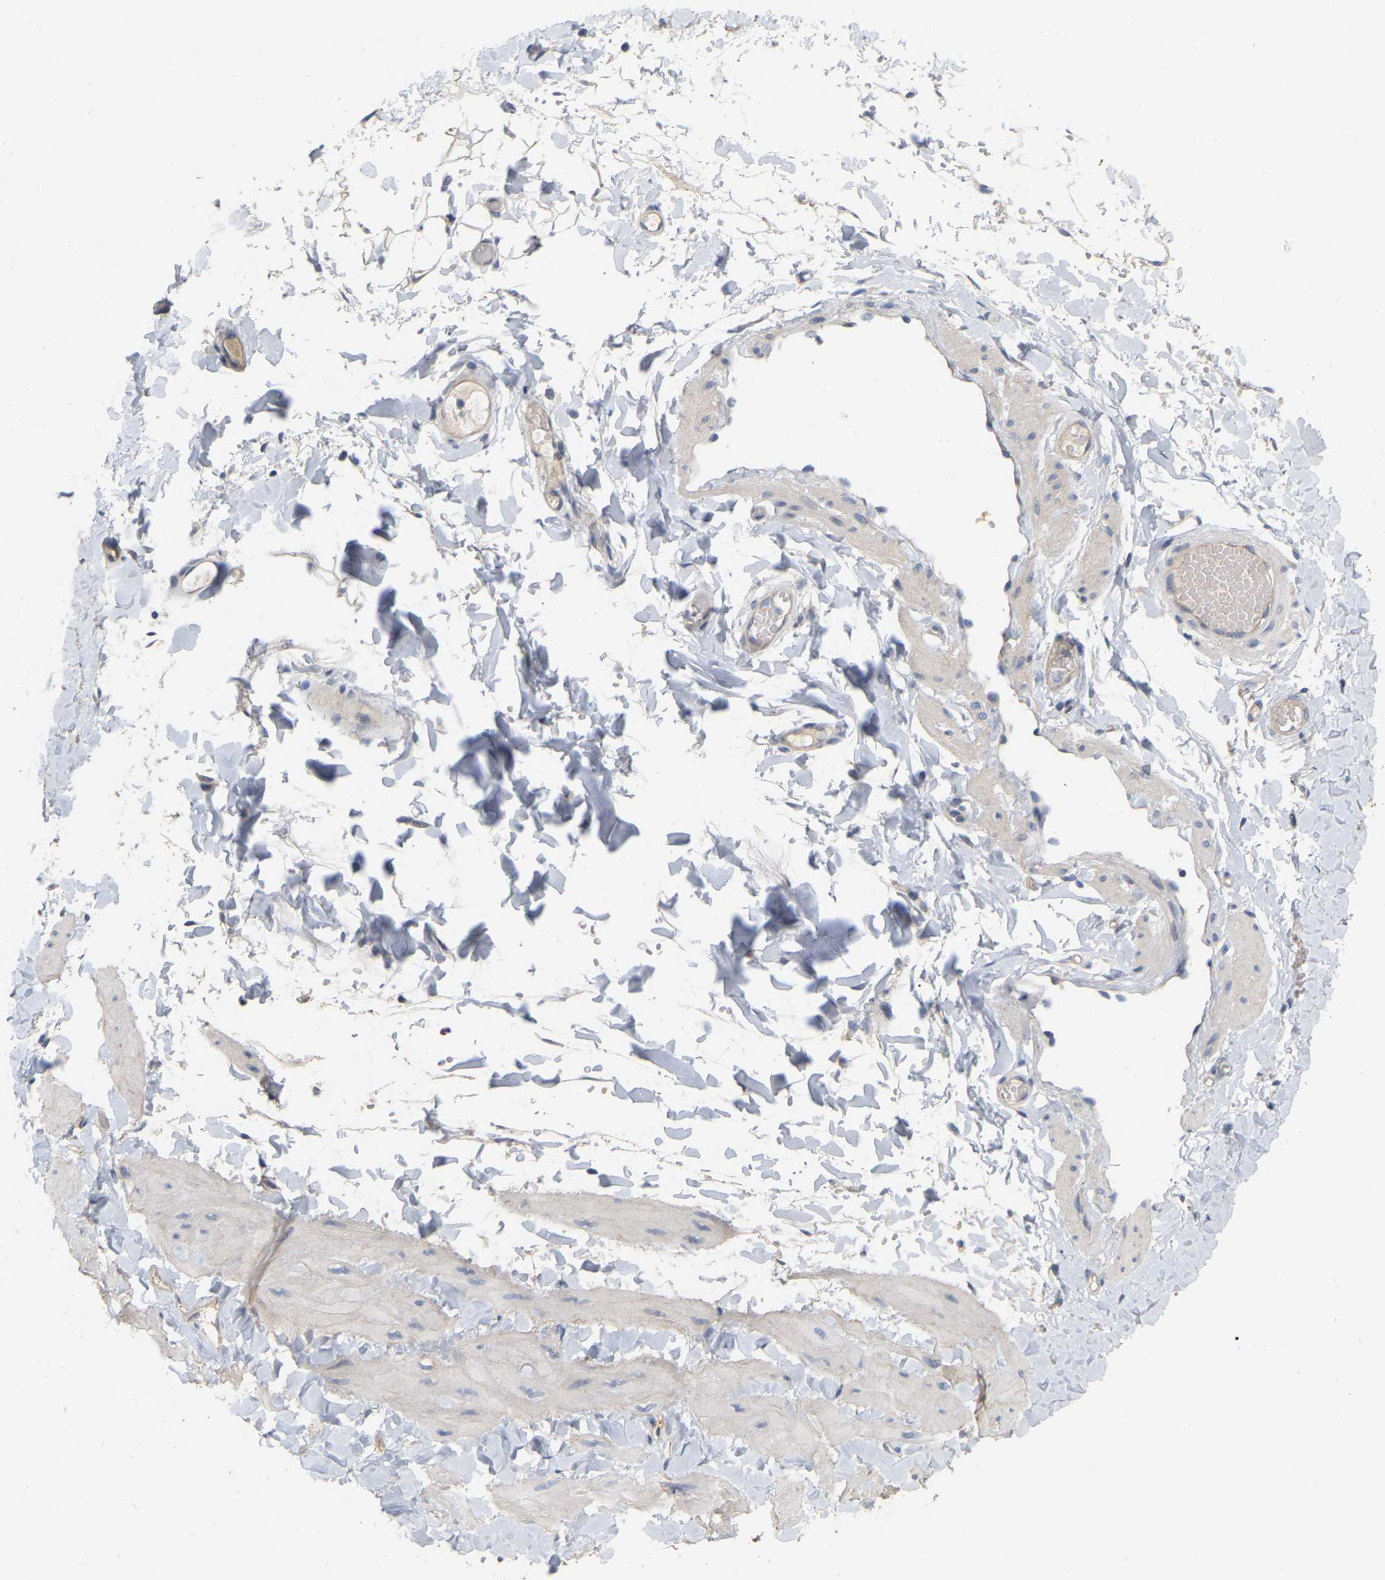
{"staining": {"intensity": "negative", "quantity": "none", "location": "none"}, "tissue": "adipose tissue", "cell_type": "Adipocytes", "image_type": "normal", "snomed": [{"axis": "morphology", "description": "Normal tissue, NOS"}, {"axis": "topography", "description": "Adipose tissue"}, {"axis": "topography", "description": "Vascular tissue"}, {"axis": "topography", "description": "Peripheral nerve tissue"}], "caption": "Immunohistochemistry (IHC) of unremarkable adipose tissue demonstrates no positivity in adipocytes.", "gene": "SSH1", "patient": {"sex": "male", "age": 25}}